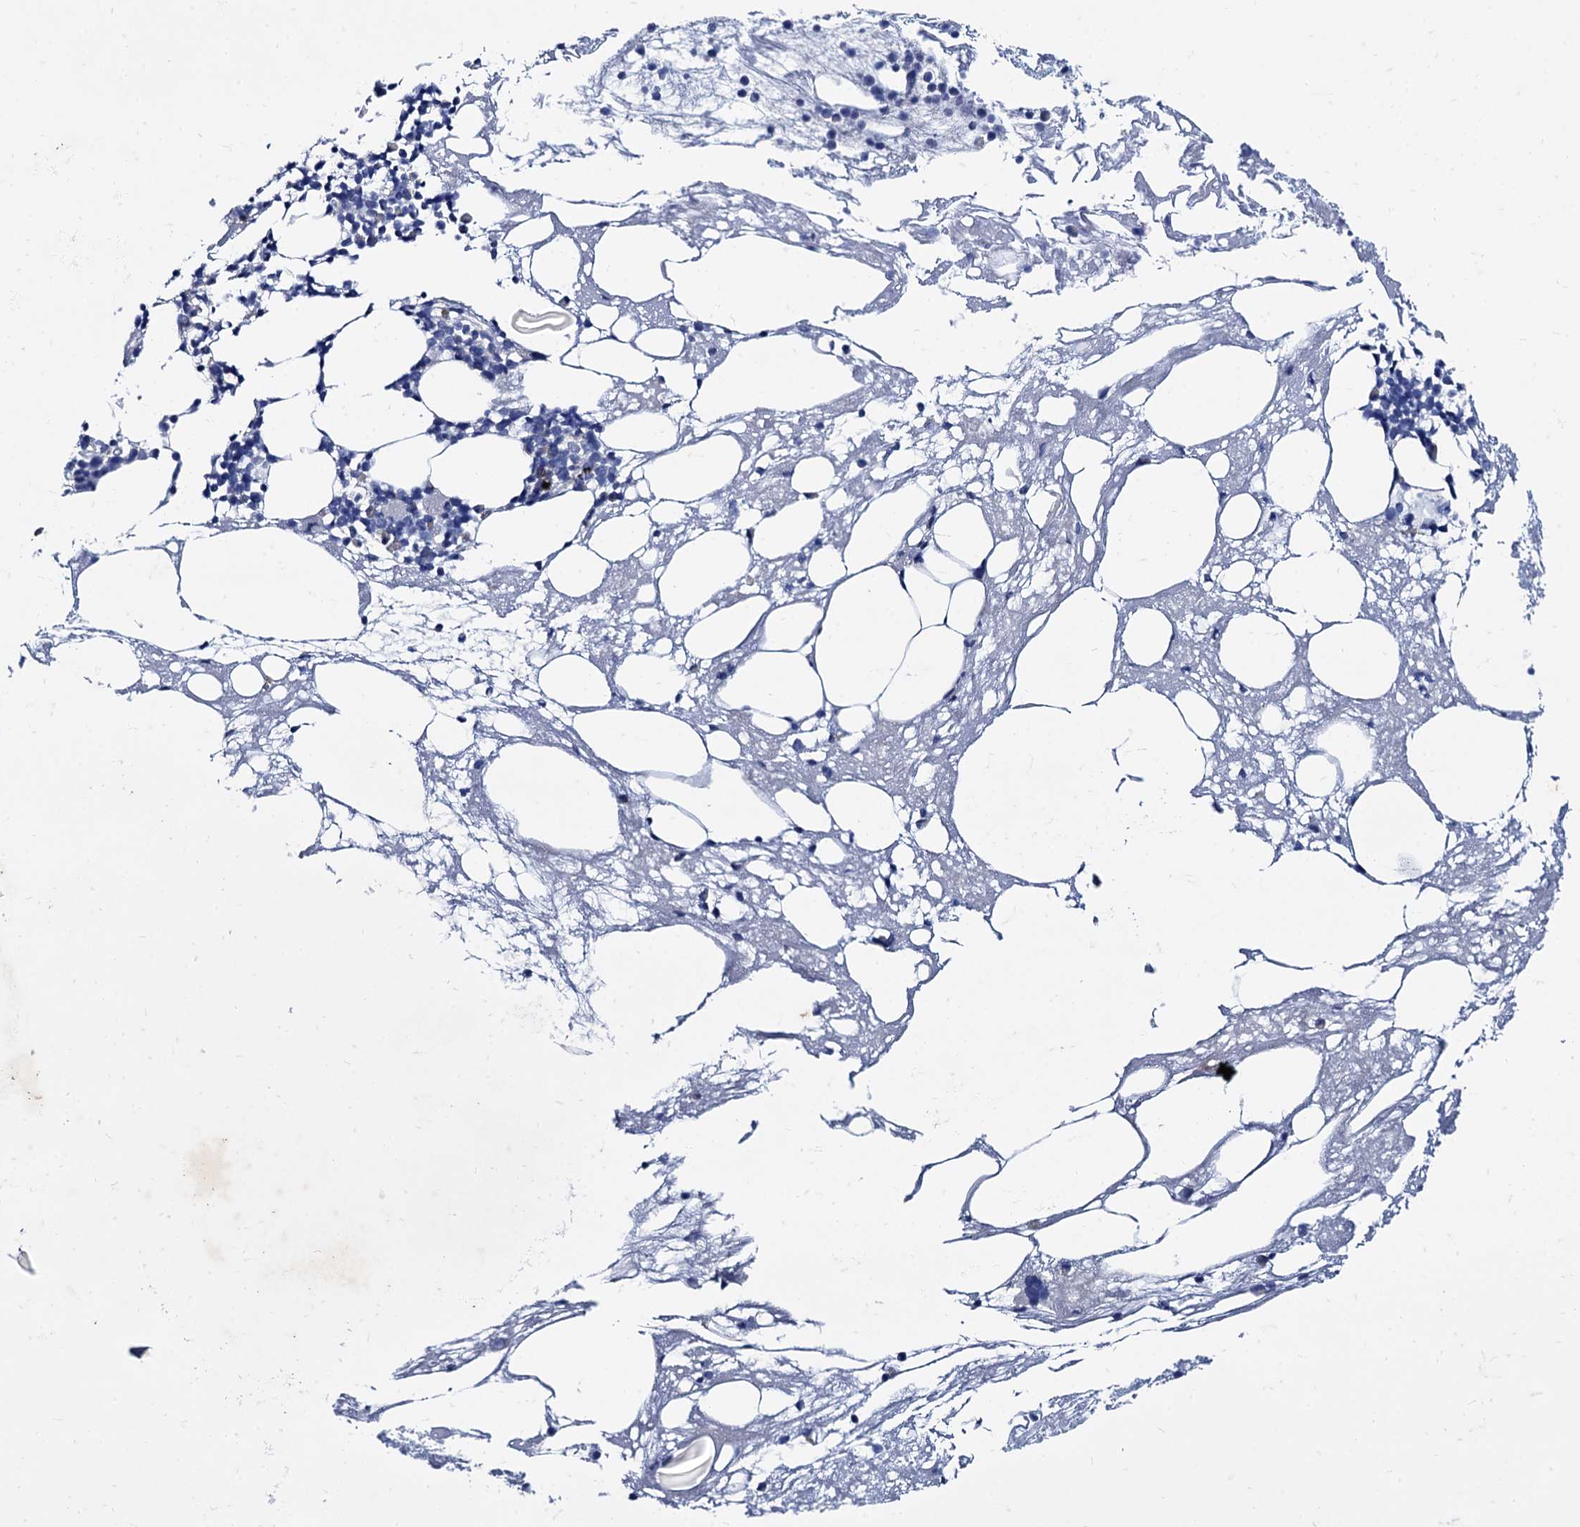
{"staining": {"intensity": "weak", "quantity": "<25%", "location": "cytoplasmic/membranous"}, "tissue": "bone marrow", "cell_type": "Hematopoietic cells", "image_type": "normal", "snomed": [{"axis": "morphology", "description": "Normal tissue, NOS"}, {"axis": "topography", "description": "Bone marrow"}], "caption": "Hematopoietic cells show no significant expression in unremarkable bone marrow.", "gene": "TMEM72", "patient": {"sex": "male", "age": 78}}